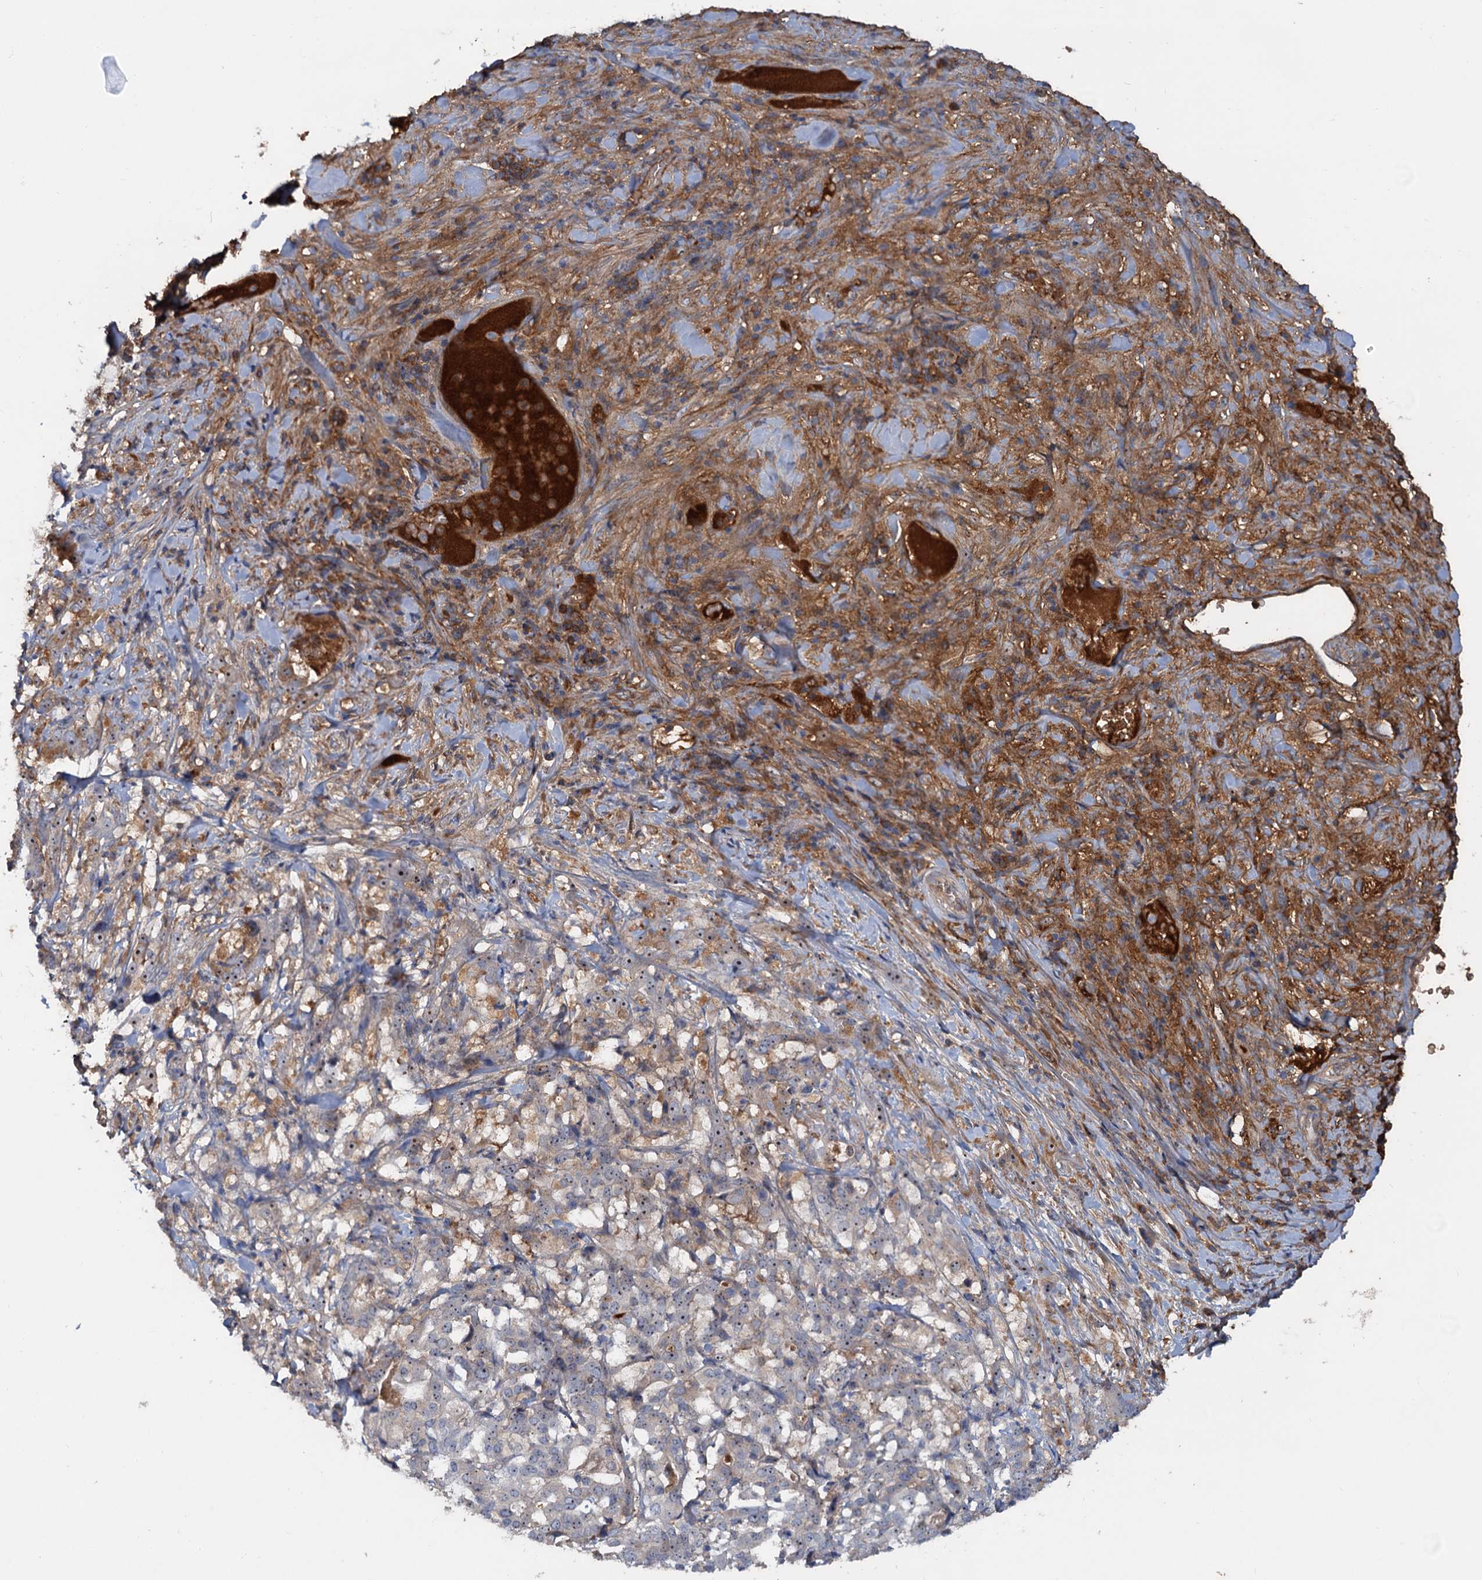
{"staining": {"intensity": "weak", "quantity": "<25%", "location": "cytoplasmic/membranous"}, "tissue": "stomach cancer", "cell_type": "Tumor cells", "image_type": "cancer", "snomed": [{"axis": "morphology", "description": "Adenocarcinoma, NOS"}, {"axis": "topography", "description": "Stomach"}], "caption": "Tumor cells show no significant protein expression in stomach adenocarcinoma. The staining is performed using DAB brown chromogen with nuclei counter-stained in using hematoxylin.", "gene": "CHRD", "patient": {"sex": "male", "age": 48}}